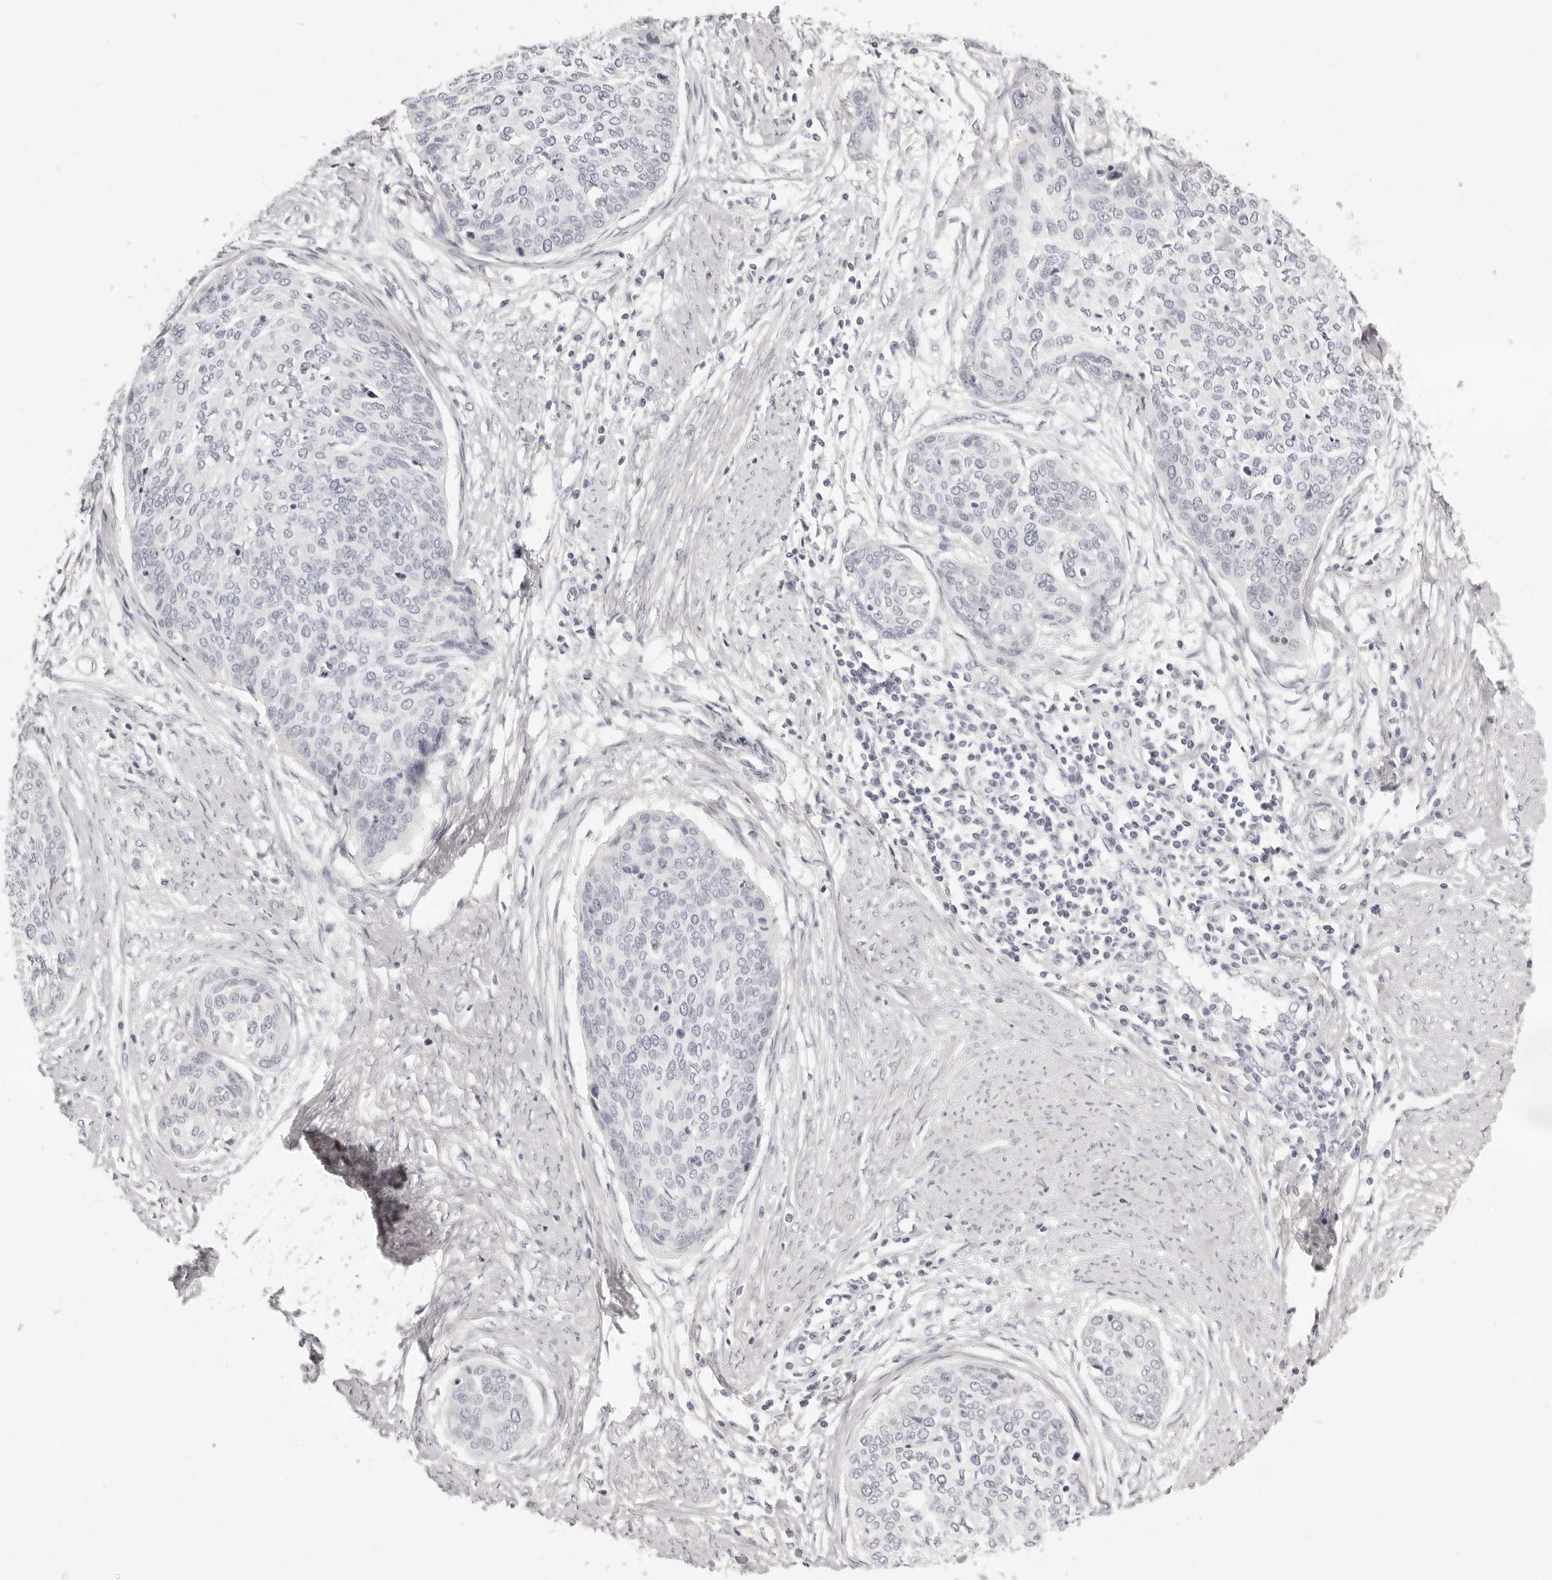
{"staining": {"intensity": "negative", "quantity": "none", "location": "none"}, "tissue": "cervical cancer", "cell_type": "Tumor cells", "image_type": "cancer", "snomed": [{"axis": "morphology", "description": "Squamous cell carcinoma, NOS"}, {"axis": "topography", "description": "Cervix"}], "caption": "Micrograph shows no protein expression in tumor cells of cervical cancer (squamous cell carcinoma) tissue. (DAB immunohistochemistry visualized using brightfield microscopy, high magnification).", "gene": "FABP1", "patient": {"sex": "female", "age": 37}}